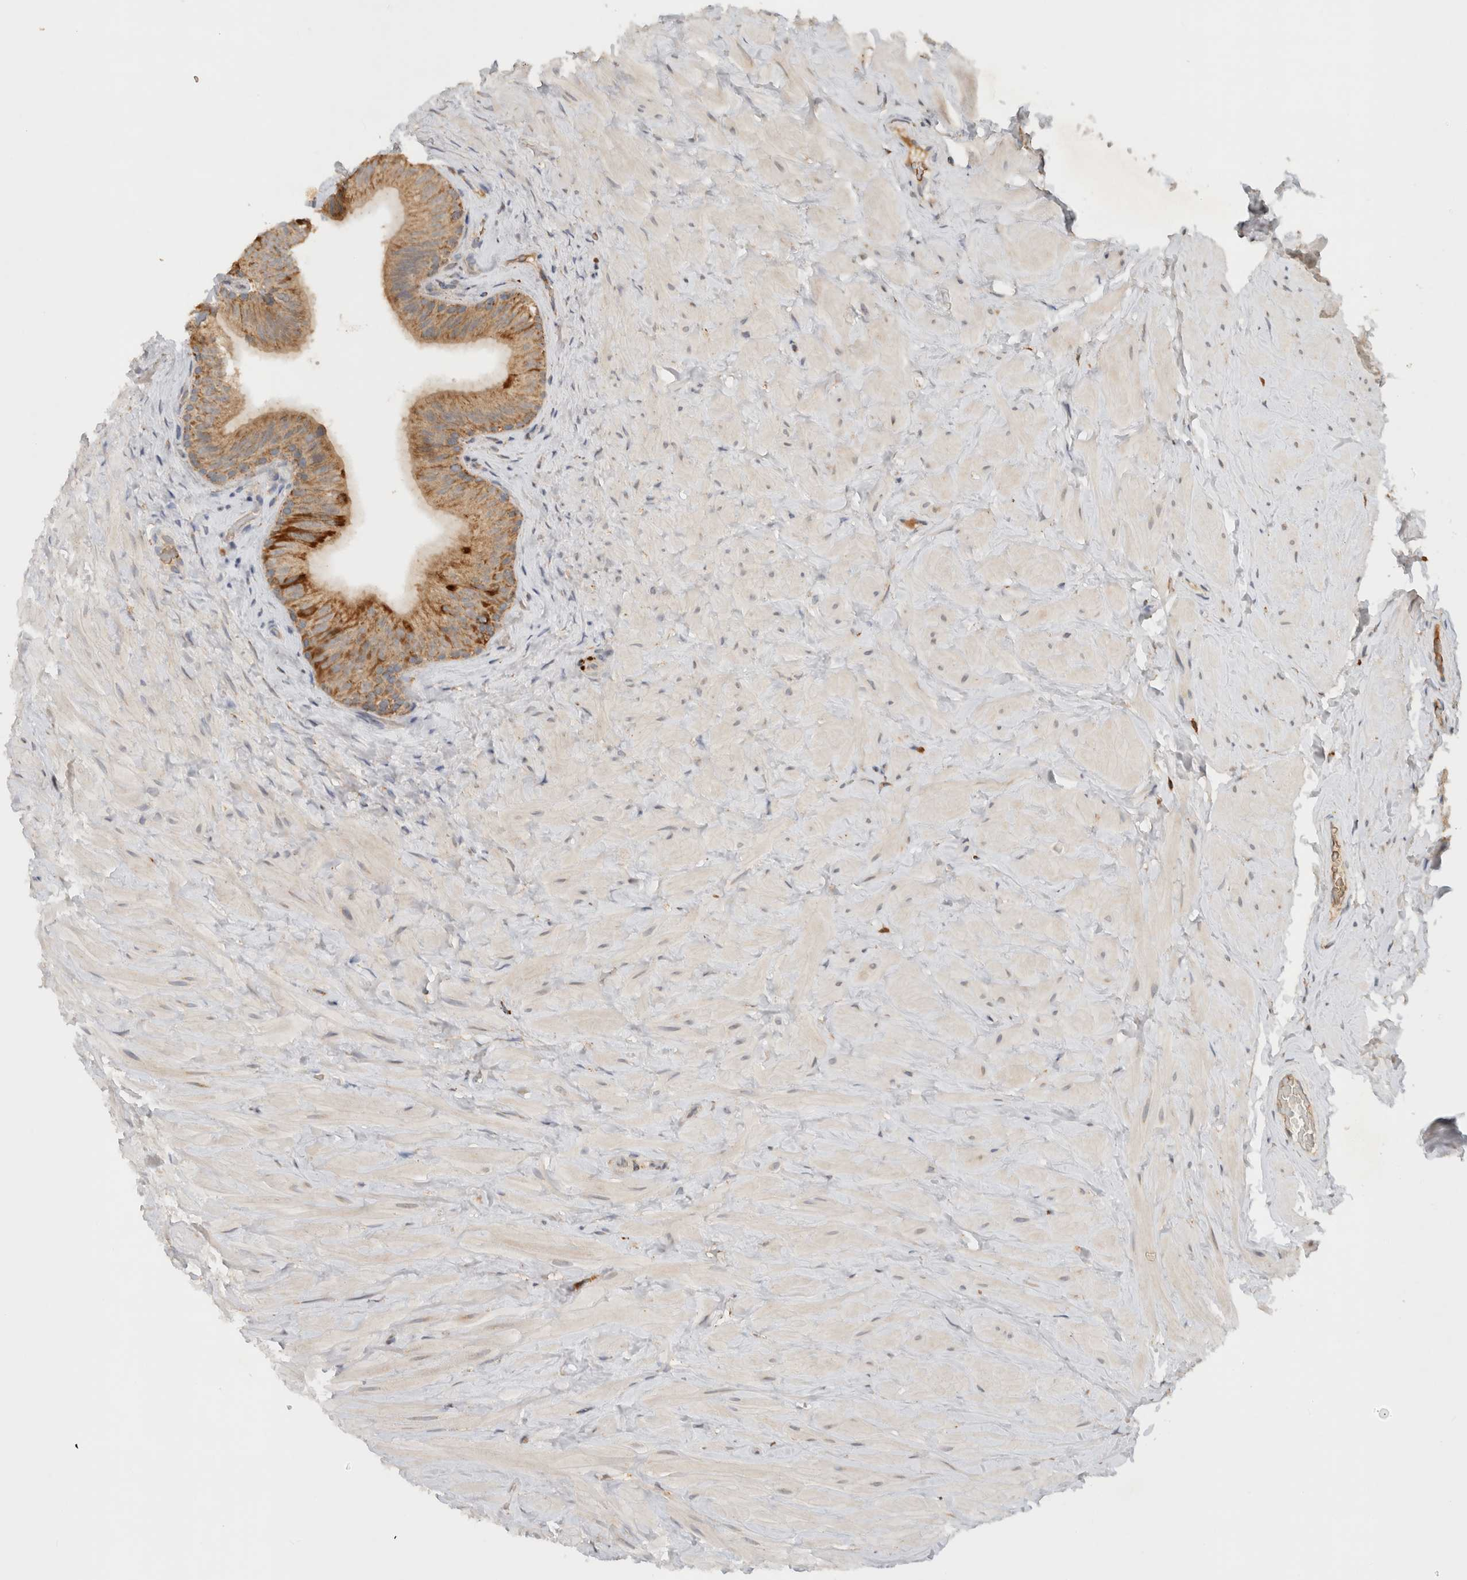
{"staining": {"intensity": "moderate", "quantity": ">75%", "location": "cytoplasmic/membranous"}, "tissue": "epididymis", "cell_type": "Glandular cells", "image_type": "normal", "snomed": [{"axis": "morphology", "description": "Normal tissue, NOS"}, {"axis": "topography", "description": "Vascular tissue"}, {"axis": "topography", "description": "Epididymis"}], "caption": "About >75% of glandular cells in benign human epididymis display moderate cytoplasmic/membranous protein positivity as visualized by brown immunohistochemical staining.", "gene": "AMPD1", "patient": {"sex": "male", "age": 49}}